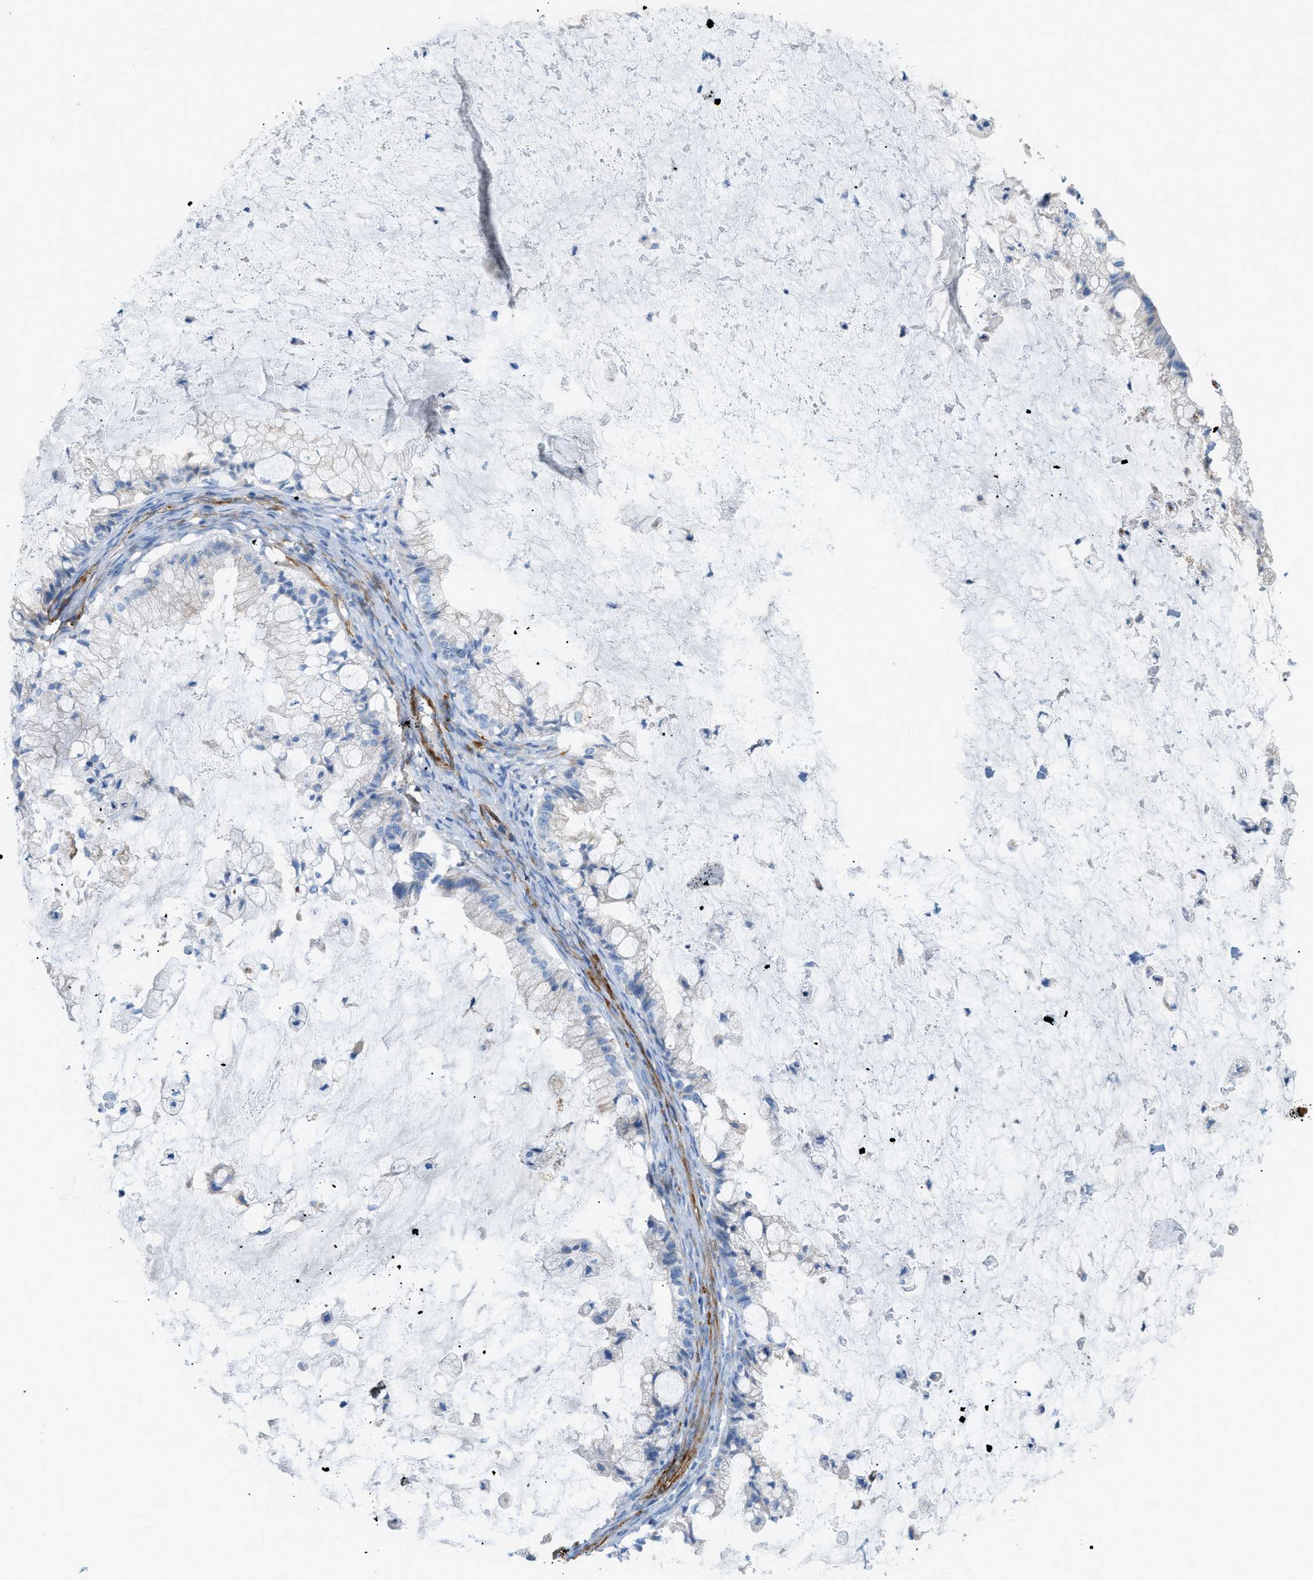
{"staining": {"intensity": "negative", "quantity": "none", "location": "none"}, "tissue": "ovarian cancer", "cell_type": "Tumor cells", "image_type": "cancer", "snomed": [{"axis": "morphology", "description": "Cystadenocarcinoma, mucinous, NOS"}, {"axis": "topography", "description": "Ovary"}], "caption": "High magnification brightfield microscopy of mucinous cystadenocarcinoma (ovarian) stained with DAB (3,3'-diaminobenzidine) (brown) and counterstained with hematoxylin (blue): tumor cells show no significant expression.", "gene": "MYH11", "patient": {"sex": "female", "age": 57}}